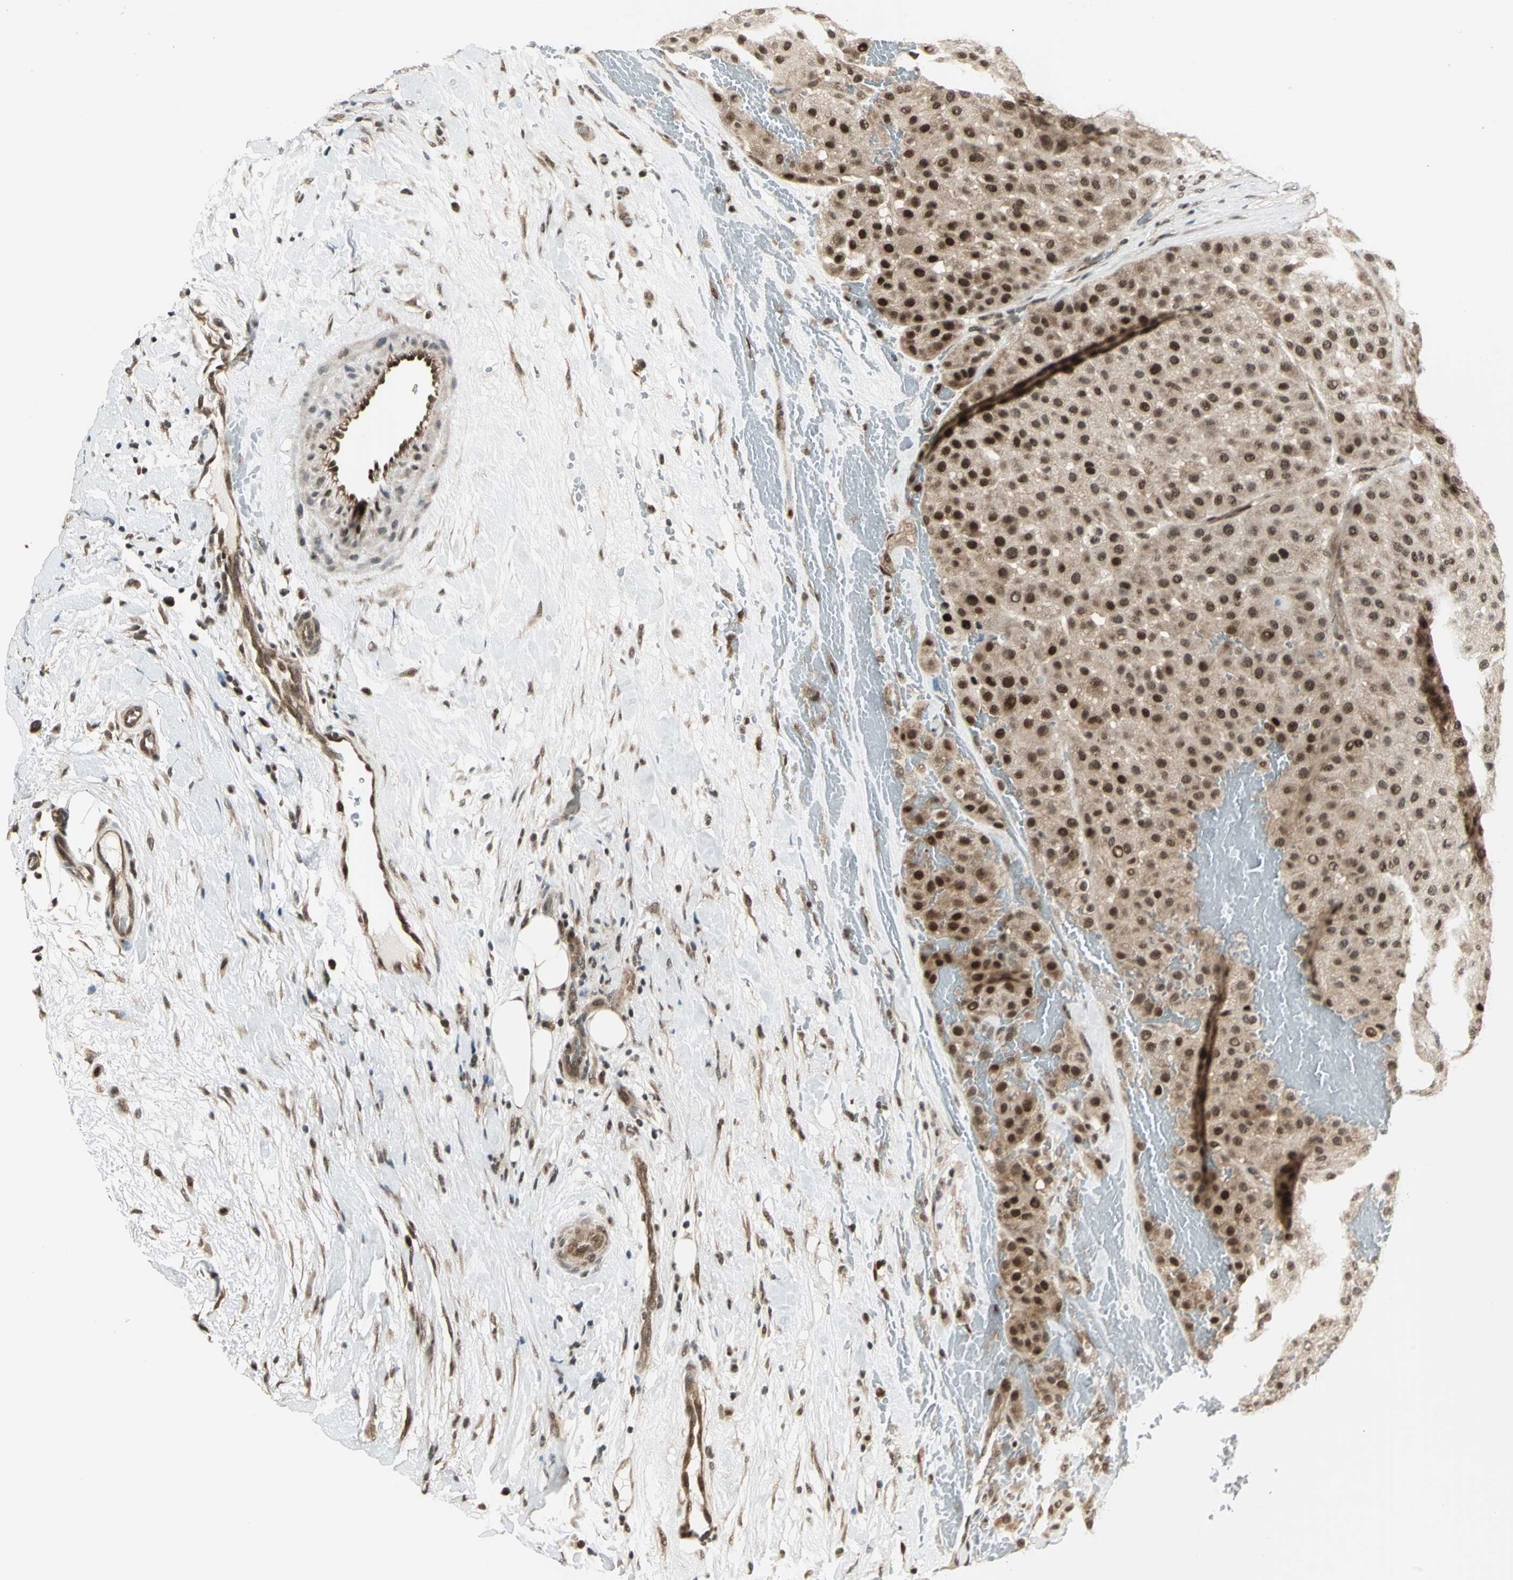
{"staining": {"intensity": "moderate", "quantity": ">75%", "location": "cytoplasmic/membranous,nuclear"}, "tissue": "melanoma", "cell_type": "Tumor cells", "image_type": "cancer", "snomed": [{"axis": "morphology", "description": "Normal tissue, NOS"}, {"axis": "morphology", "description": "Malignant melanoma, Metastatic site"}, {"axis": "topography", "description": "Skin"}], "caption": "The photomicrograph displays a brown stain indicating the presence of a protein in the cytoplasmic/membranous and nuclear of tumor cells in melanoma.", "gene": "PSMC3", "patient": {"sex": "male", "age": 41}}